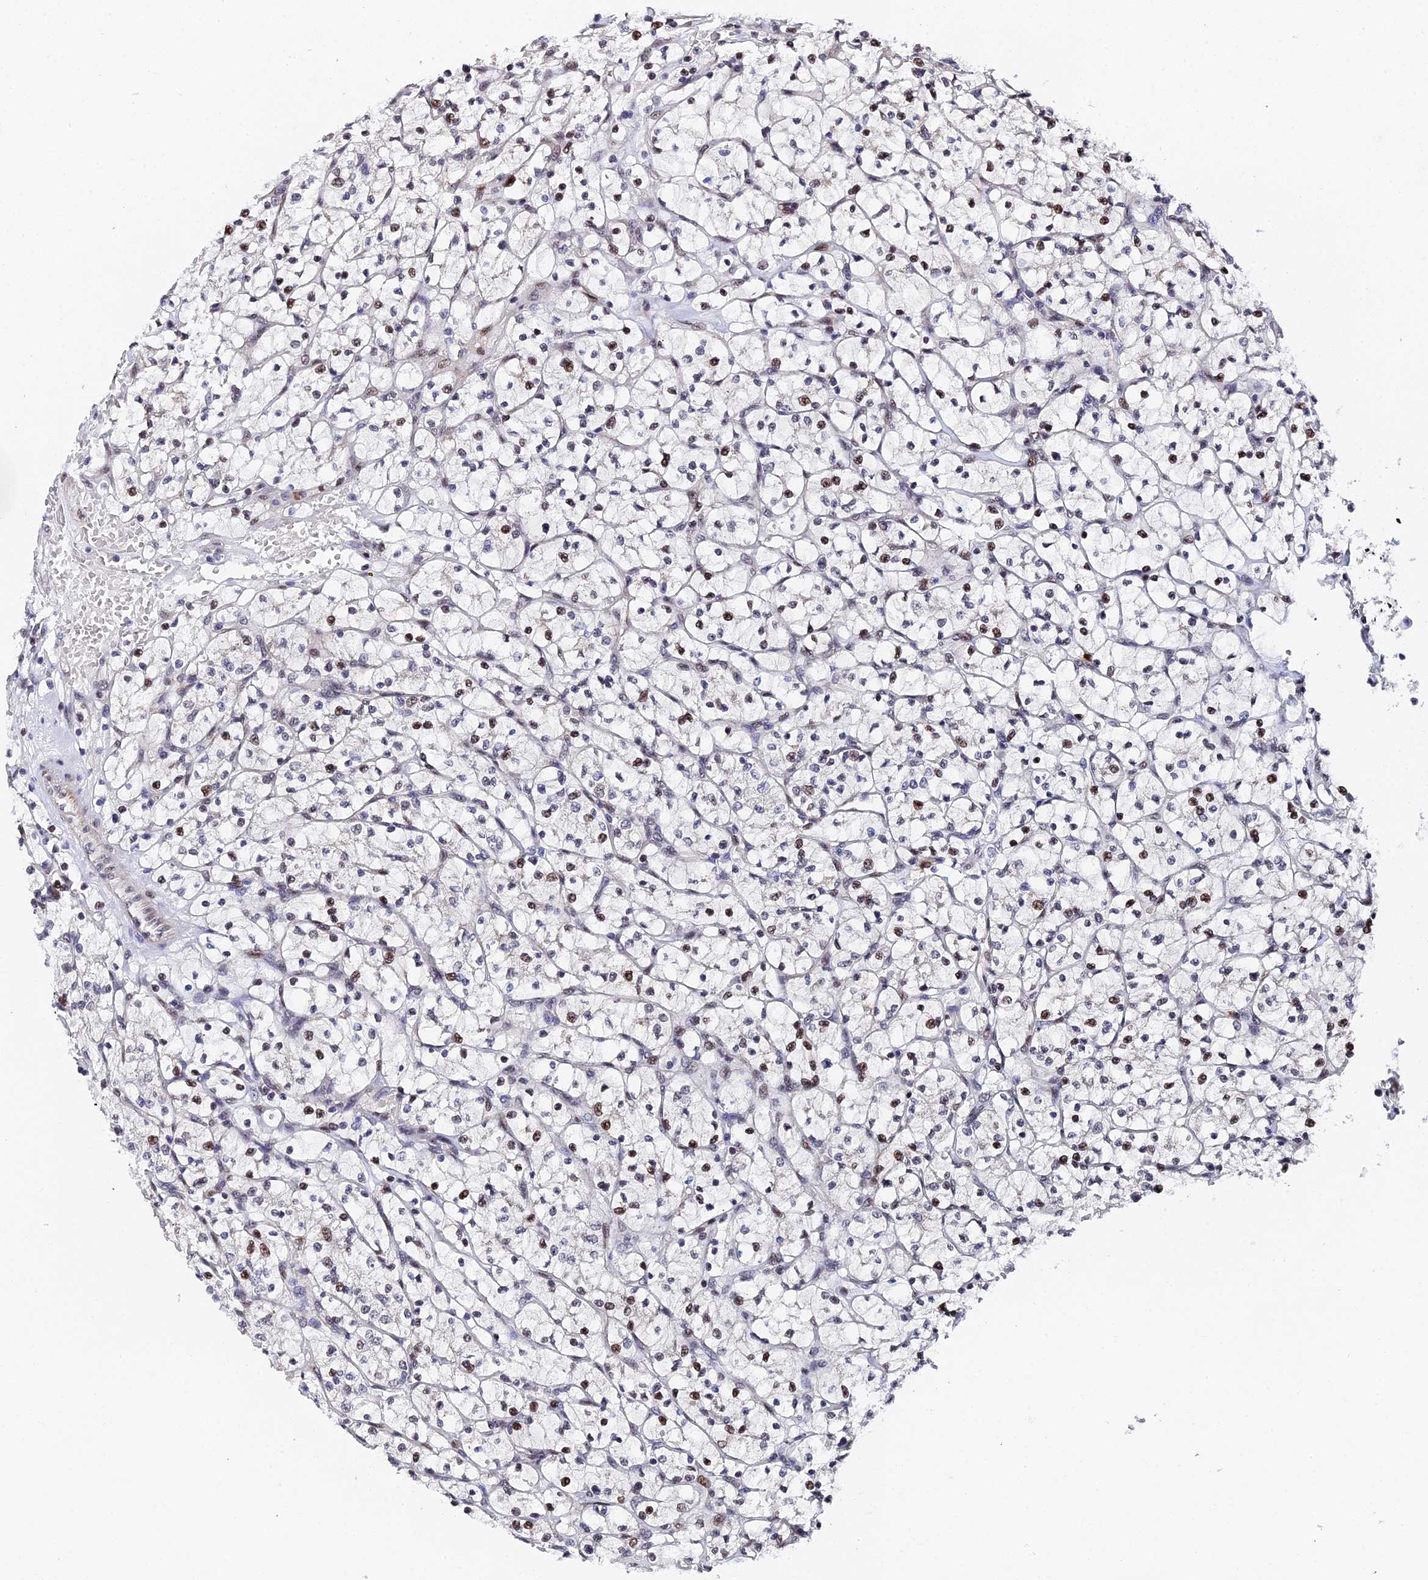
{"staining": {"intensity": "moderate", "quantity": "25%-75%", "location": "nuclear"}, "tissue": "renal cancer", "cell_type": "Tumor cells", "image_type": "cancer", "snomed": [{"axis": "morphology", "description": "Adenocarcinoma, NOS"}, {"axis": "topography", "description": "Kidney"}], "caption": "Protein staining shows moderate nuclear positivity in about 25%-75% of tumor cells in renal adenocarcinoma.", "gene": "TIFA", "patient": {"sex": "female", "age": 64}}